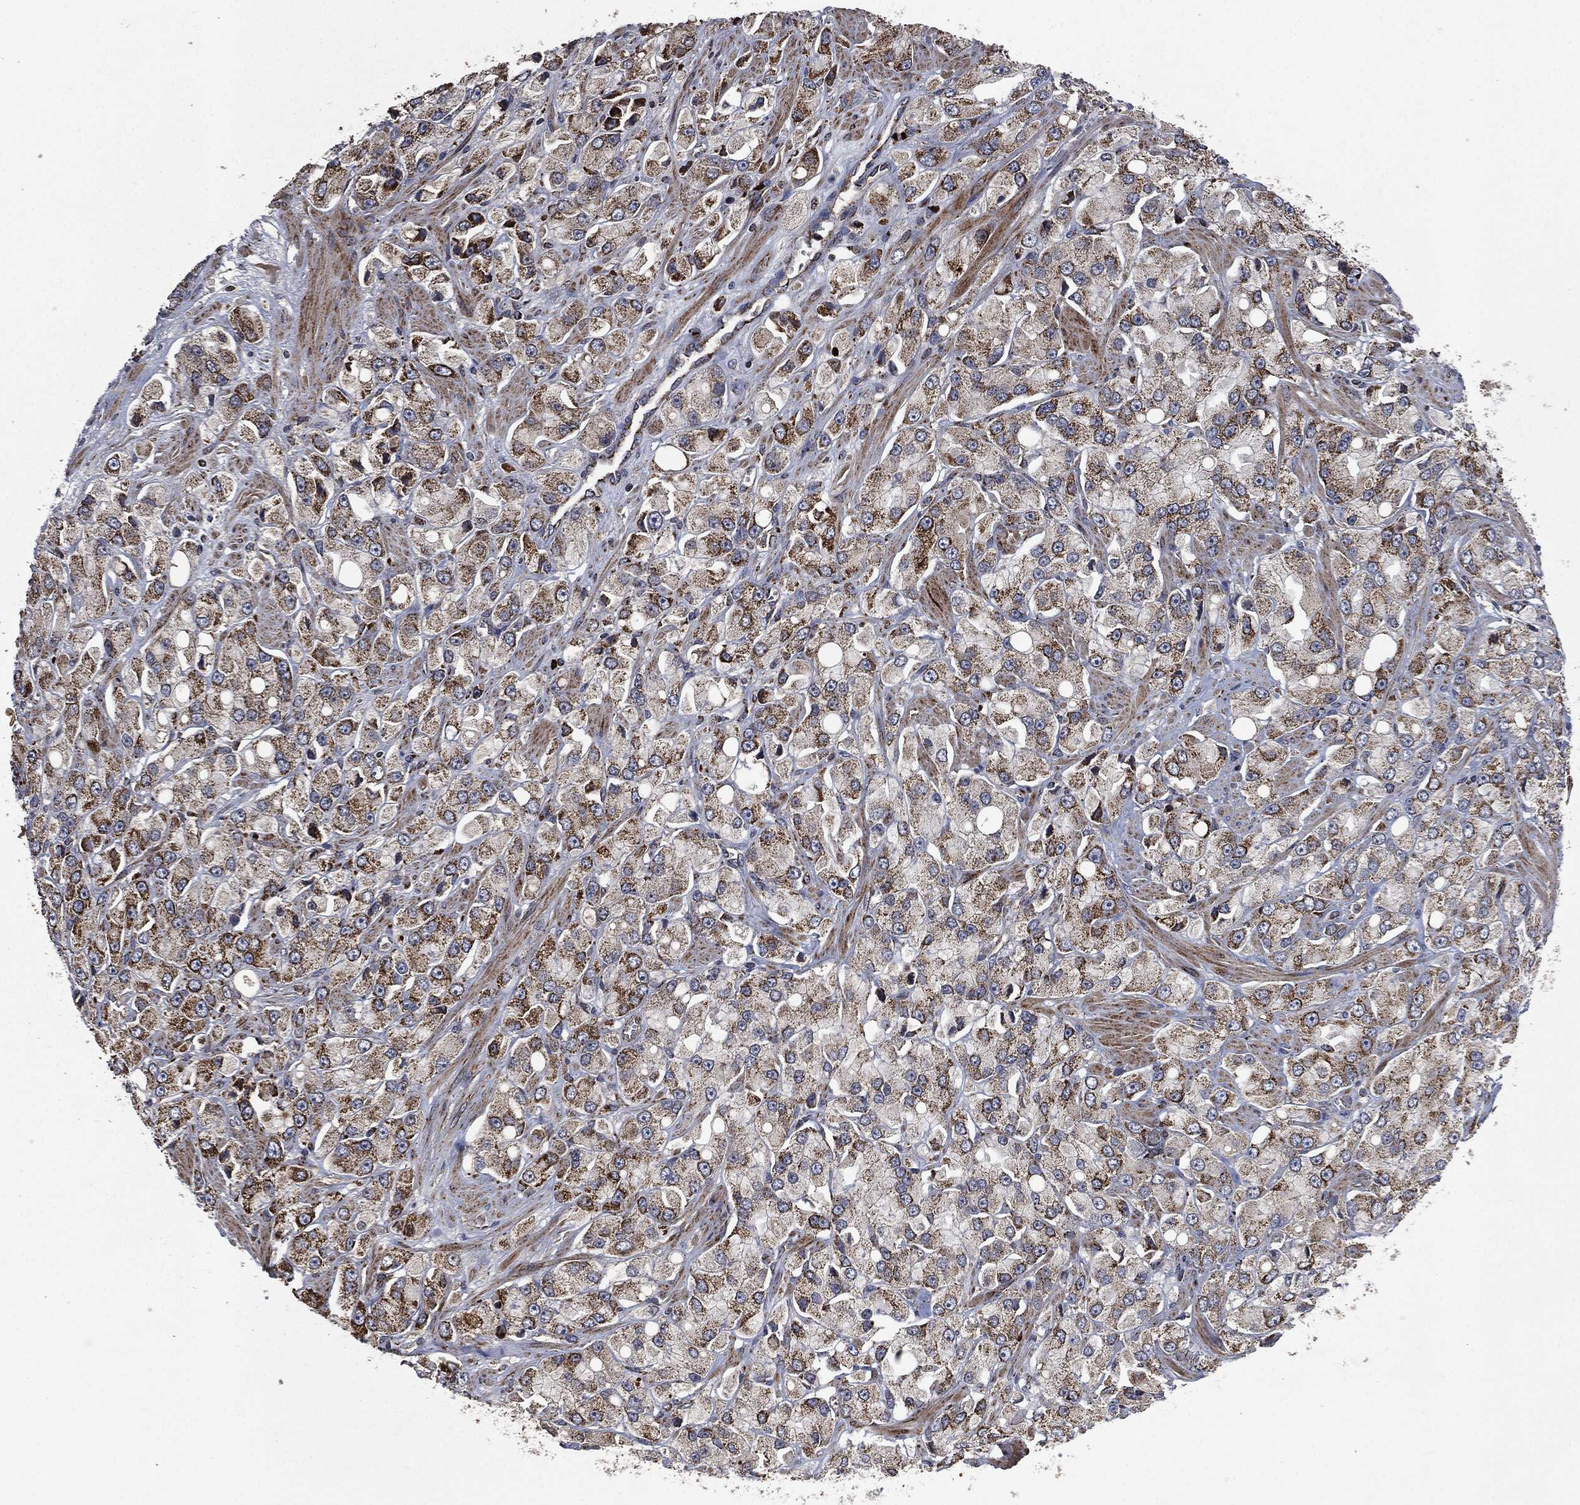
{"staining": {"intensity": "strong", "quantity": "25%-75%", "location": "cytoplasmic/membranous"}, "tissue": "prostate cancer", "cell_type": "Tumor cells", "image_type": "cancer", "snomed": [{"axis": "morphology", "description": "Adenocarcinoma, NOS"}, {"axis": "topography", "description": "Prostate and seminal vesicle, NOS"}, {"axis": "topography", "description": "Prostate"}], "caption": "High-power microscopy captured an immunohistochemistry (IHC) image of prostate cancer (adenocarcinoma), revealing strong cytoplasmic/membranous positivity in about 25%-75% of tumor cells. Using DAB (brown) and hematoxylin (blue) stains, captured at high magnification using brightfield microscopy.", "gene": "RYK", "patient": {"sex": "male", "age": 64}}